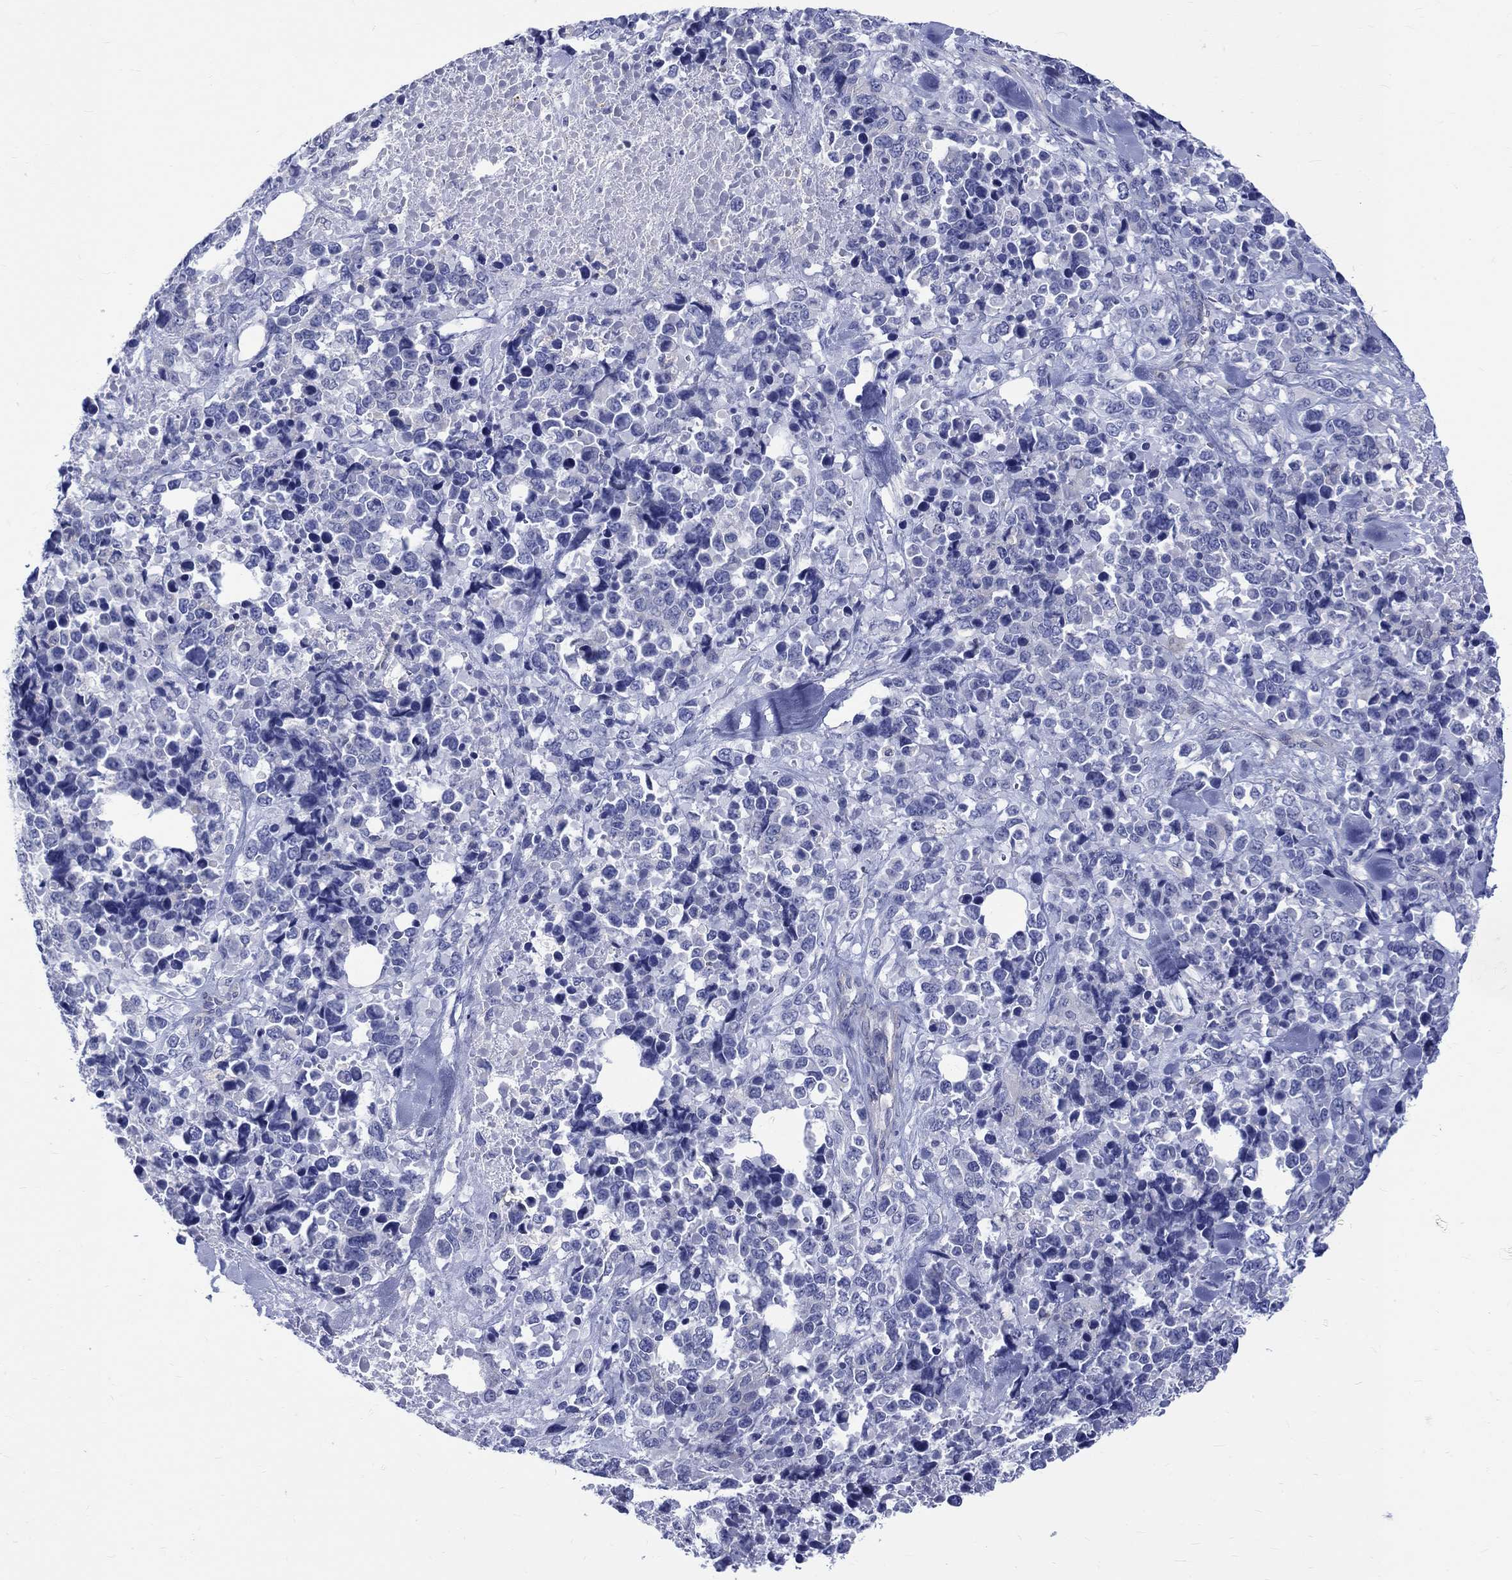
{"staining": {"intensity": "negative", "quantity": "none", "location": "none"}, "tissue": "melanoma", "cell_type": "Tumor cells", "image_type": "cancer", "snomed": [{"axis": "morphology", "description": "Malignant melanoma, Metastatic site"}, {"axis": "topography", "description": "Skin"}], "caption": "Human melanoma stained for a protein using immunohistochemistry (IHC) reveals no staining in tumor cells.", "gene": "SH2D7", "patient": {"sex": "male", "age": 84}}